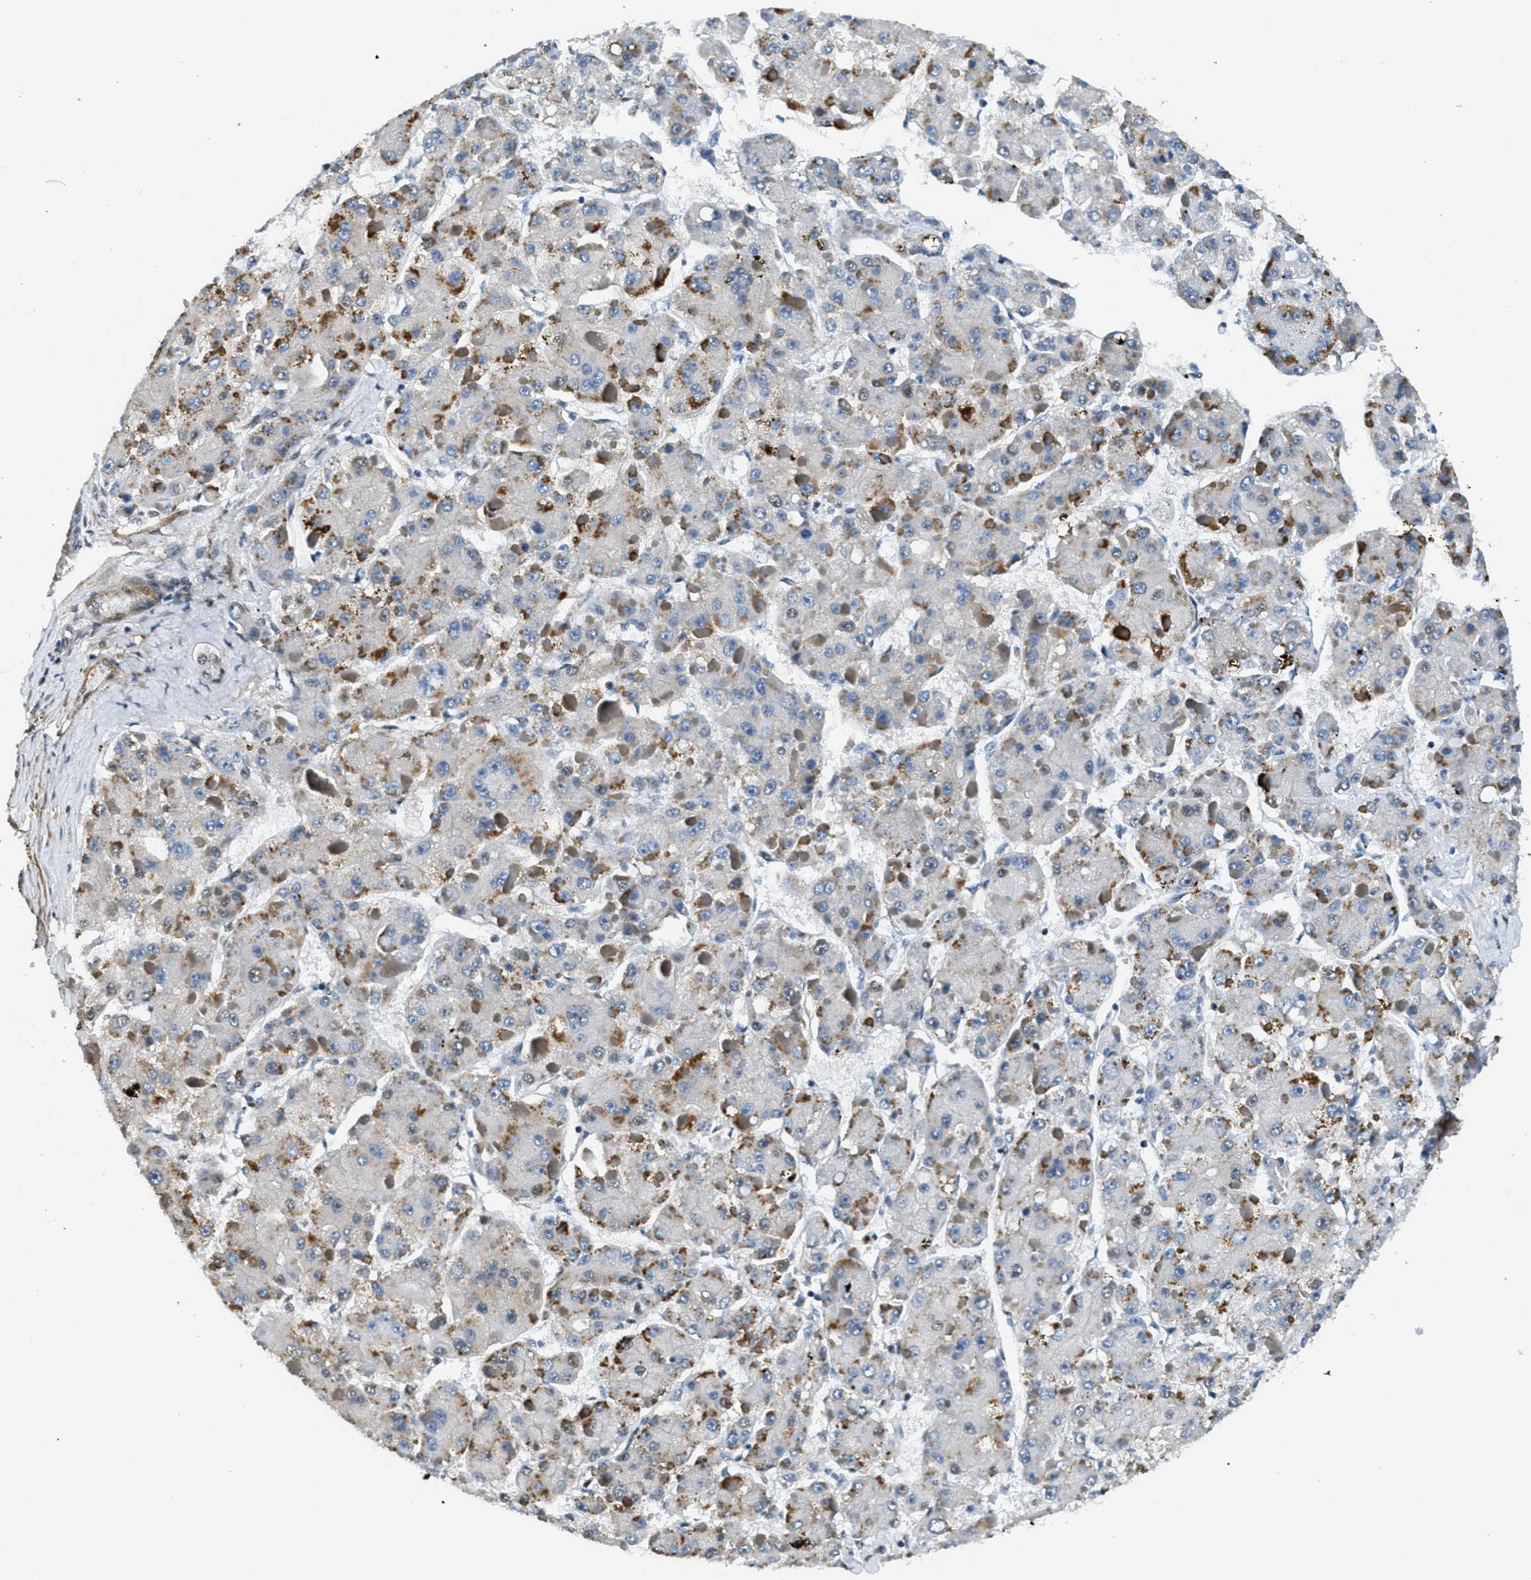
{"staining": {"intensity": "moderate", "quantity": "25%-75%", "location": "cytoplasmic/membranous"}, "tissue": "liver cancer", "cell_type": "Tumor cells", "image_type": "cancer", "snomed": [{"axis": "morphology", "description": "Carcinoma, Hepatocellular, NOS"}, {"axis": "topography", "description": "Liver"}], "caption": "This is a micrograph of IHC staining of liver hepatocellular carcinoma, which shows moderate staining in the cytoplasmic/membranous of tumor cells.", "gene": "CFAP36", "patient": {"sex": "female", "age": 73}}